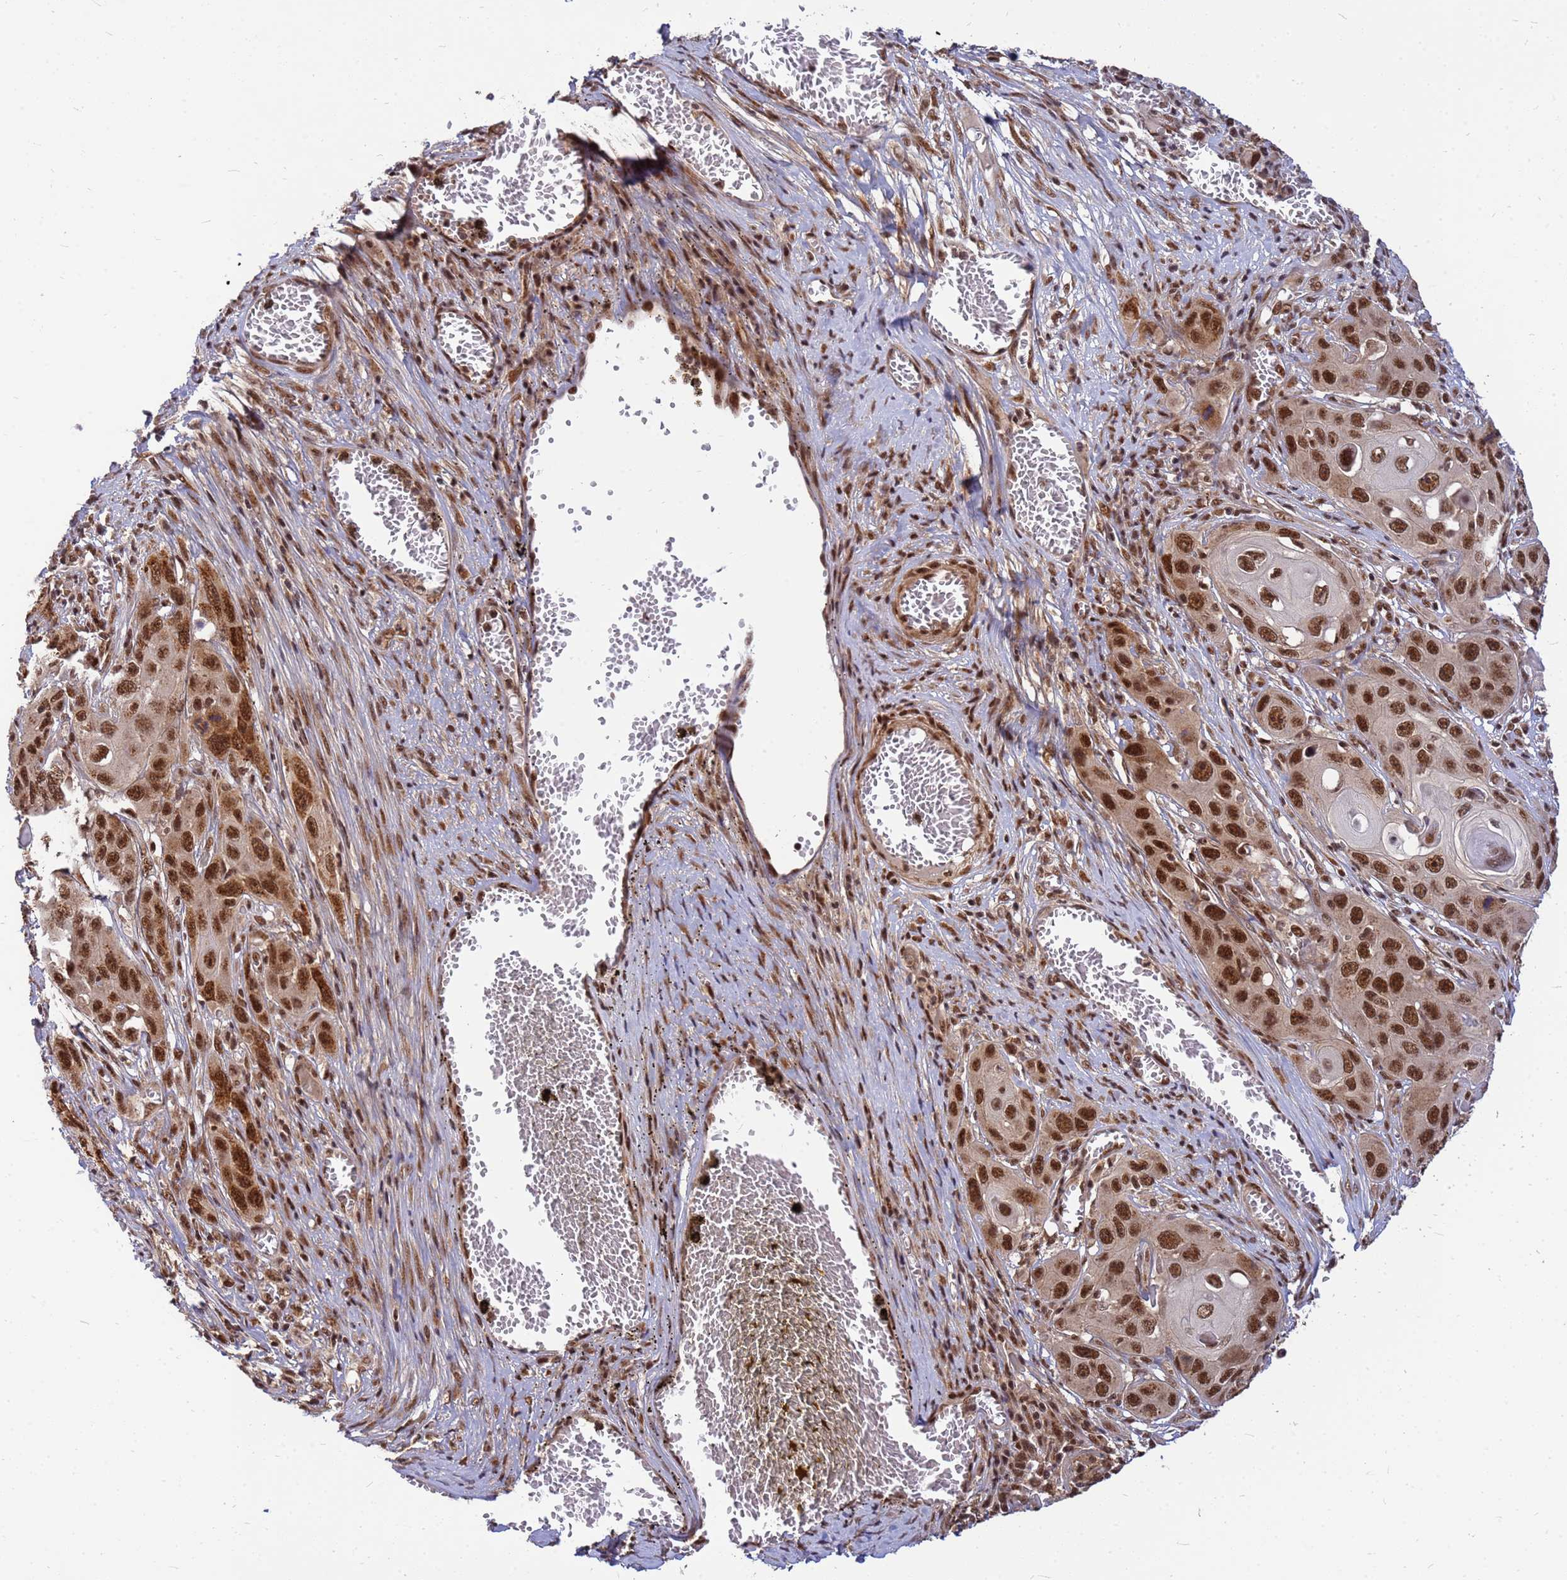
{"staining": {"intensity": "strong", "quantity": ">75%", "location": "cytoplasmic/membranous,nuclear"}, "tissue": "skin cancer", "cell_type": "Tumor cells", "image_type": "cancer", "snomed": [{"axis": "morphology", "description": "Squamous cell carcinoma, NOS"}, {"axis": "topography", "description": "Skin"}], "caption": "The histopathology image displays immunohistochemical staining of skin cancer. There is strong cytoplasmic/membranous and nuclear positivity is seen in approximately >75% of tumor cells.", "gene": "NCBP2", "patient": {"sex": "male", "age": 55}}